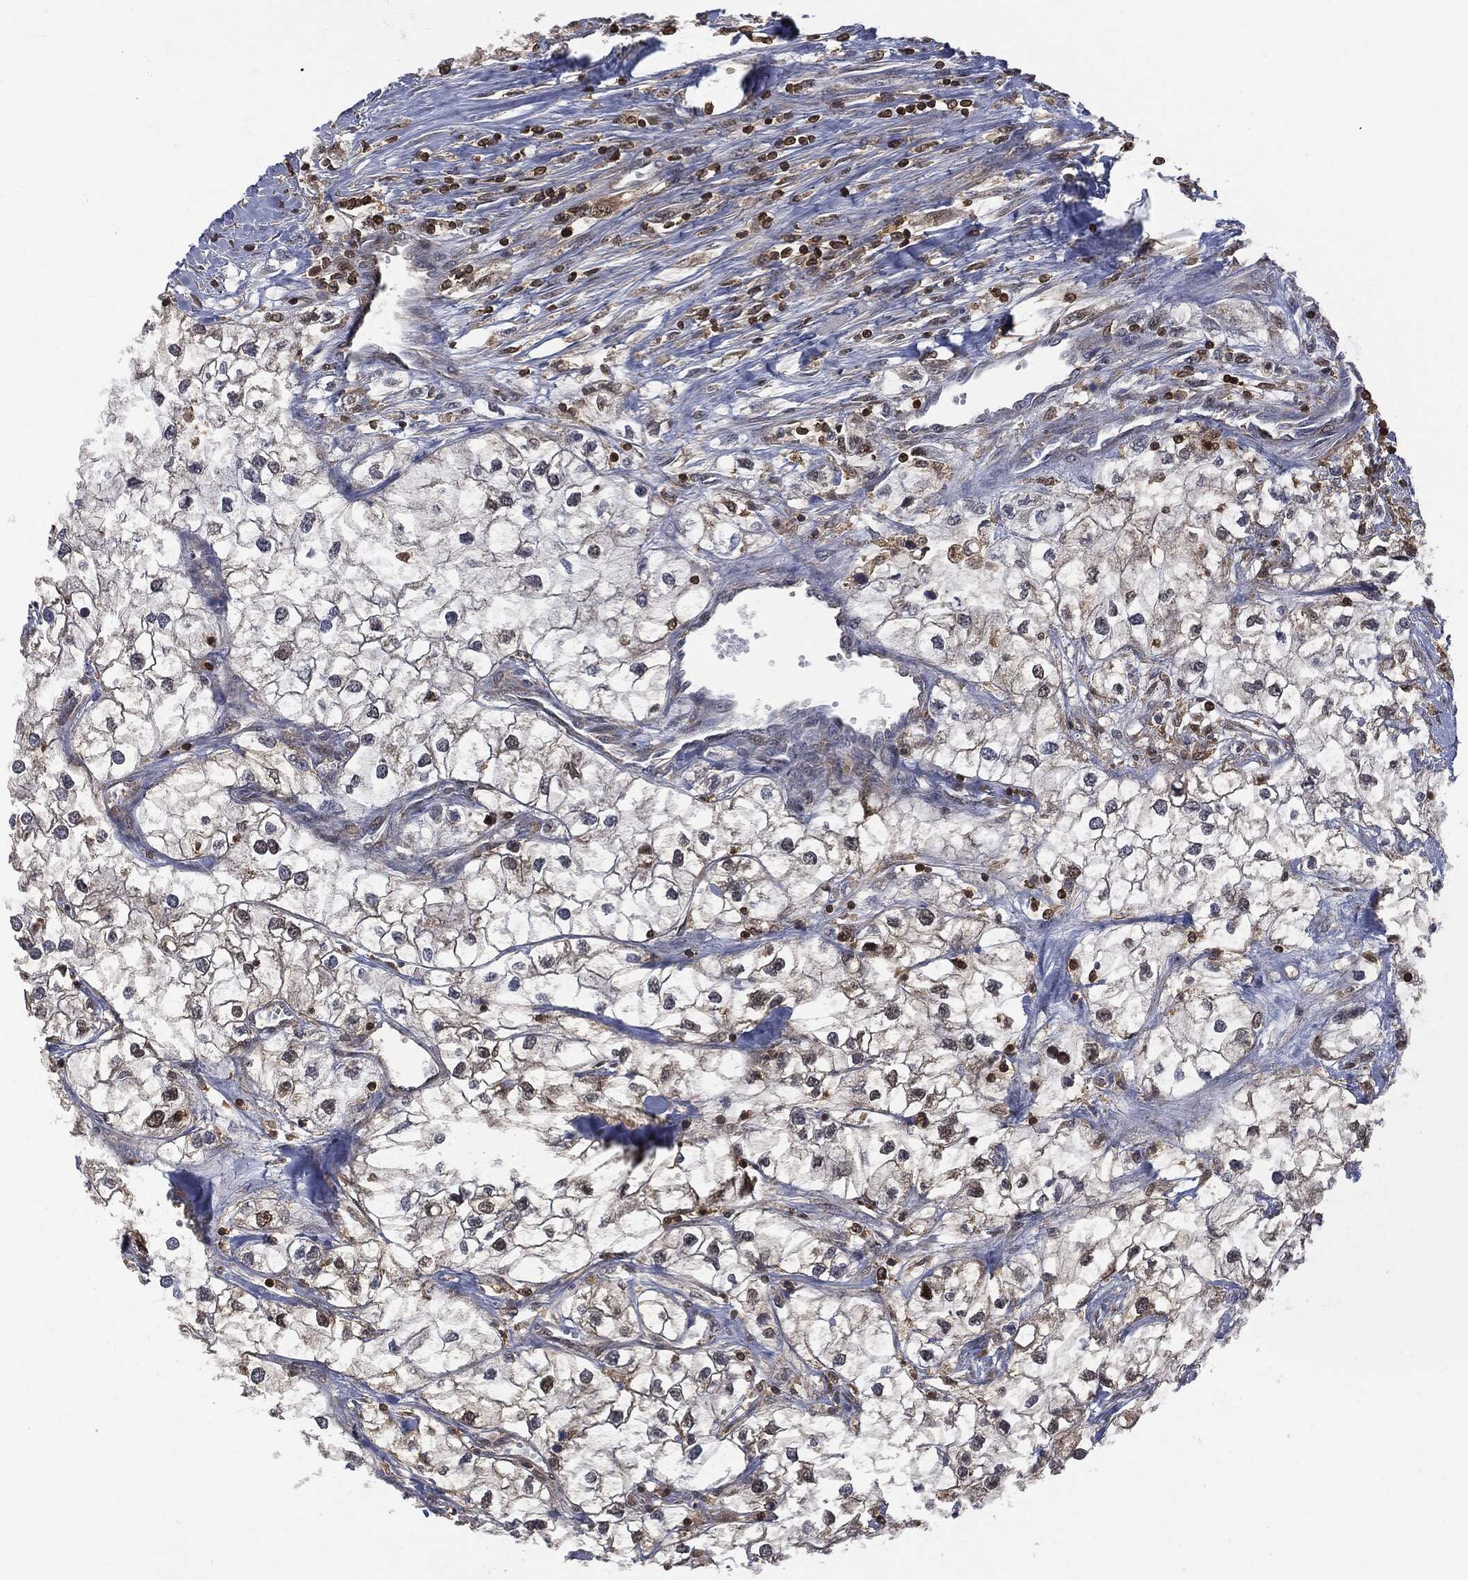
{"staining": {"intensity": "moderate", "quantity": "<25%", "location": "cytoplasmic/membranous"}, "tissue": "renal cancer", "cell_type": "Tumor cells", "image_type": "cancer", "snomed": [{"axis": "morphology", "description": "Adenocarcinoma, NOS"}, {"axis": "topography", "description": "Kidney"}], "caption": "About <25% of tumor cells in renal cancer demonstrate moderate cytoplasmic/membranous protein staining as visualized by brown immunohistochemical staining.", "gene": "PSMB10", "patient": {"sex": "male", "age": 59}}